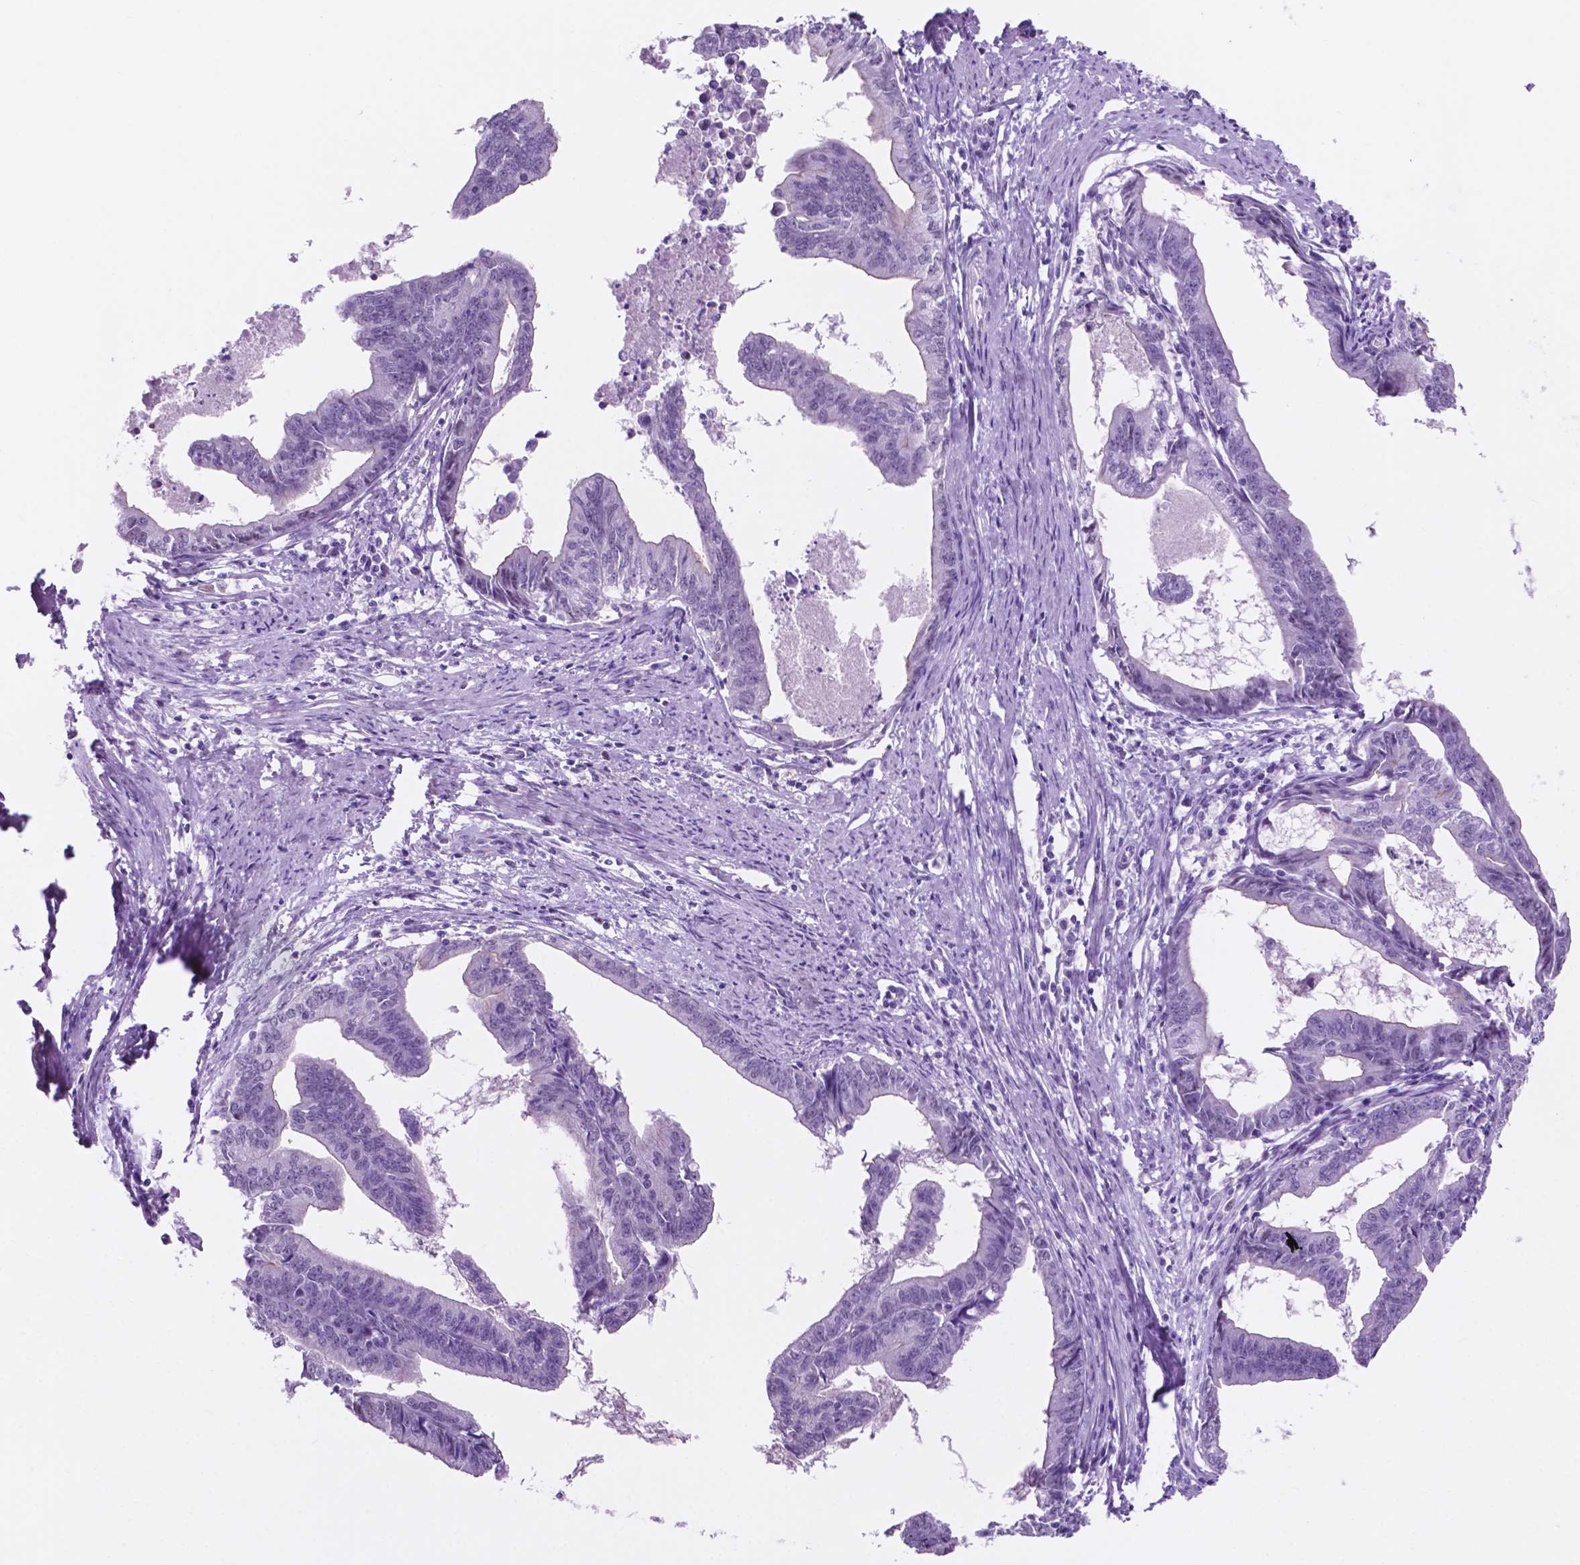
{"staining": {"intensity": "negative", "quantity": "none", "location": "none"}, "tissue": "endometrial cancer", "cell_type": "Tumor cells", "image_type": "cancer", "snomed": [{"axis": "morphology", "description": "Adenocarcinoma, NOS"}, {"axis": "topography", "description": "Endometrium"}], "caption": "Tumor cells are negative for brown protein staining in endometrial cancer.", "gene": "ACY3", "patient": {"sex": "female", "age": 65}}